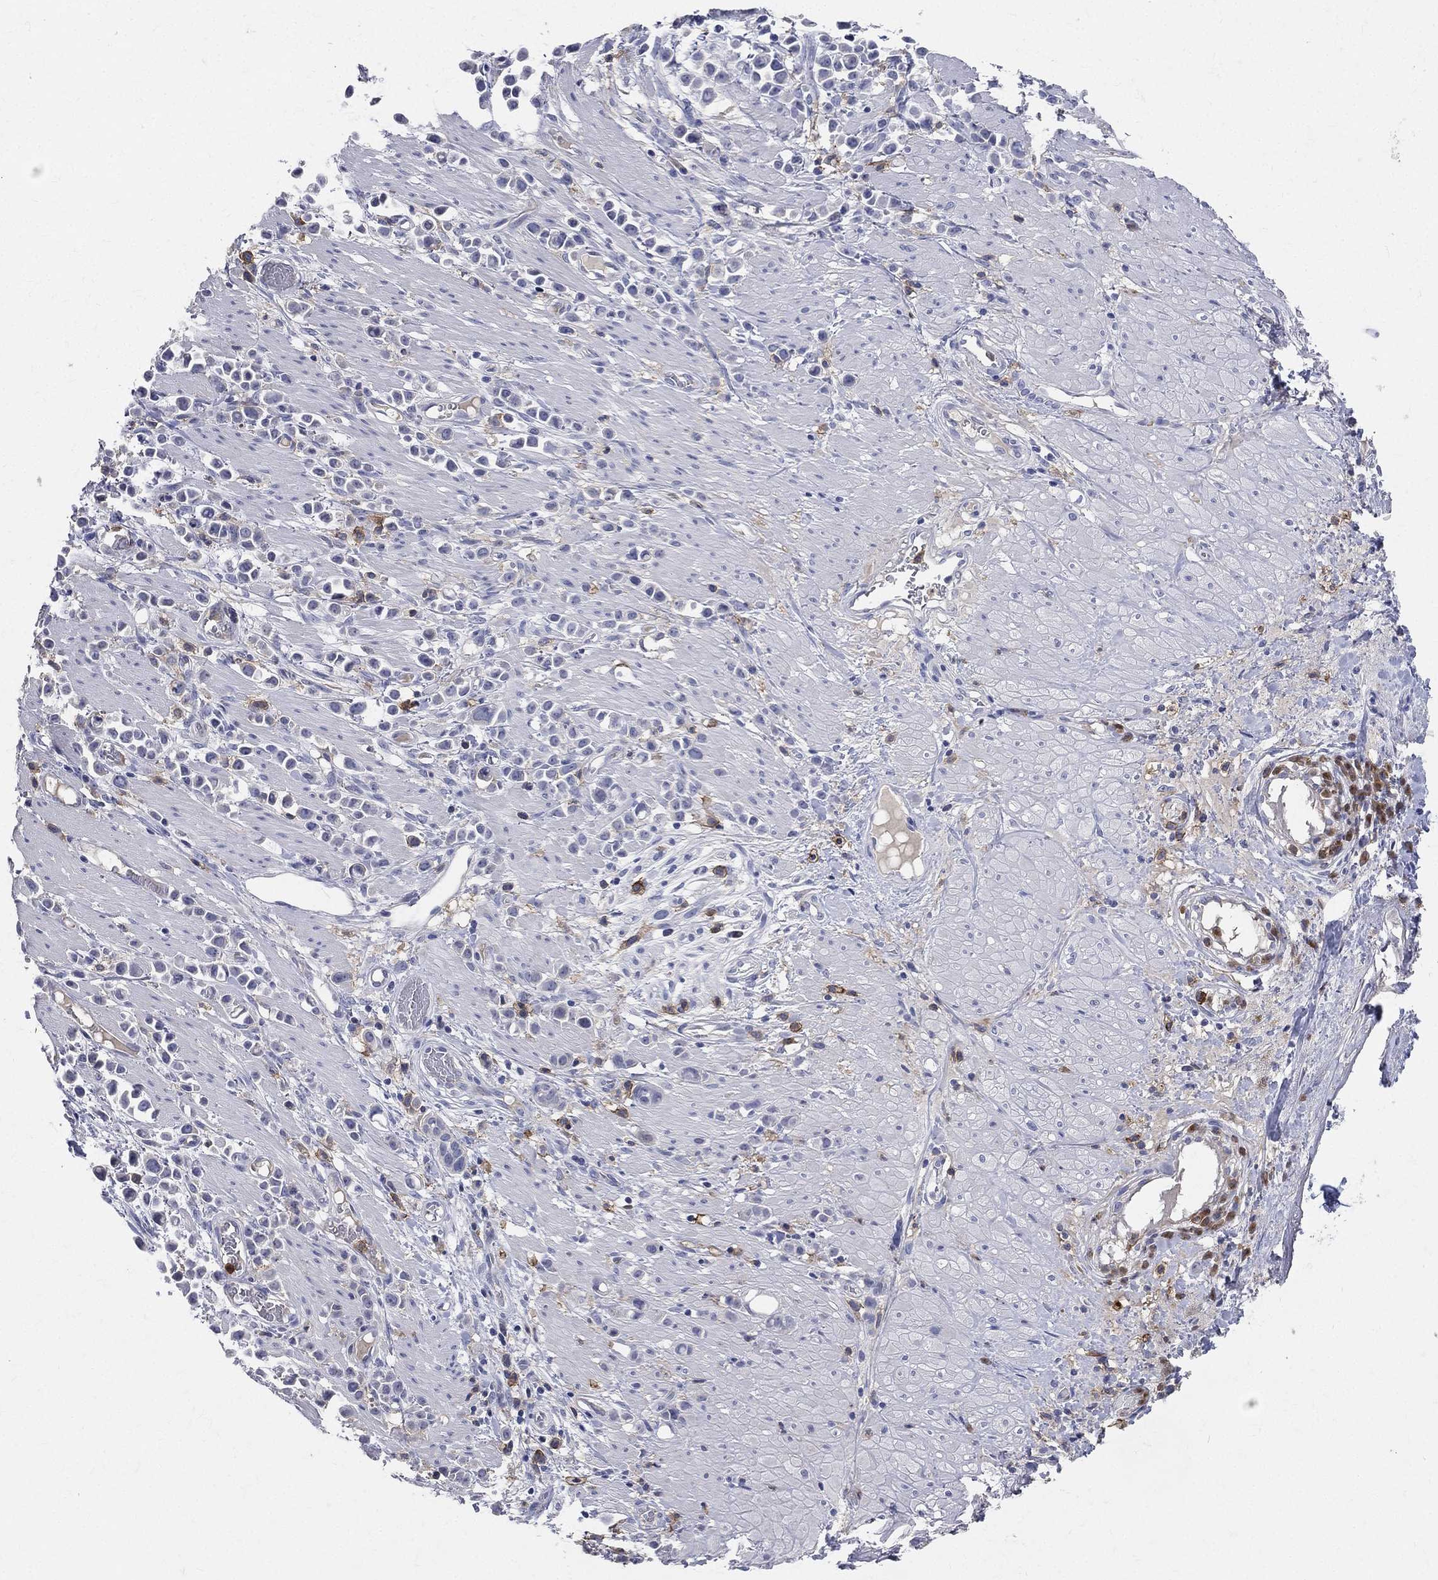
{"staining": {"intensity": "negative", "quantity": "none", "location": "none"}, "tissue": "stomach cancer", "cell_type": "Tumor cells", "image_type": "cancer", "snomed": [{"axis": "morphology", "description": "Adenocarcinoma, NOS"}, {"axis": "topography", "description": "Stomach"}], "caption": "High magnification brightfield microscopy of stomach cancer stained with DAB (brown) and counterstained with hematoxylin (blue): tumor cells show no significant expression.", "gene": "CD33", "patient": {"sex": "male", "age": 82}}